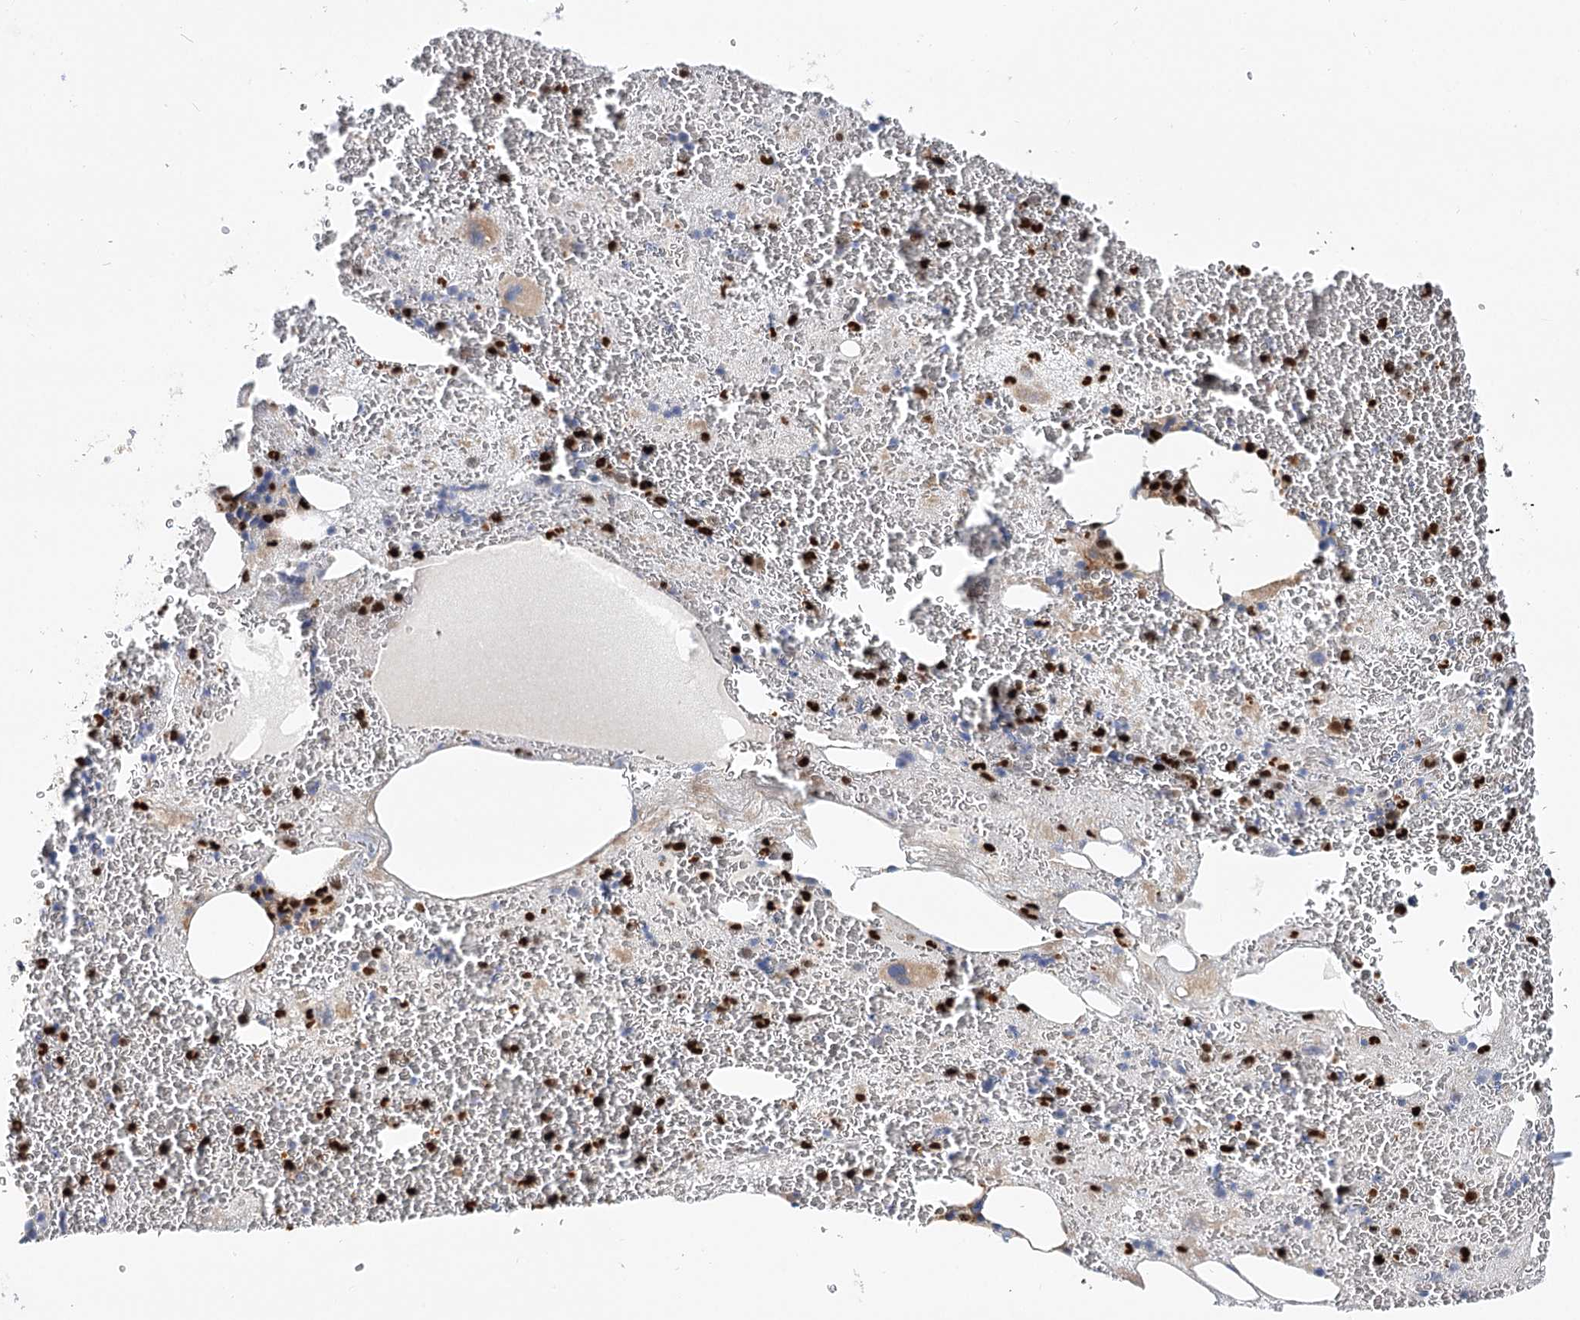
{"staining": {"intensity": "strong", "quantity": "25%-75%", "location": "nuclear"}, "tissue": "bone marrow", "cell_type": "Hematopoietic cells", "image_type": "normal", "snomed": [{"axis": "morphology", "description": "Normal tissue, NOS"}, {"axis": "topography", "description": "Bone marrow"}], "caption": "Protein staining by IHC shows strong nuclear positivity in approximately 25%-75% of hematopoietic cells in unremarkable bone marrow. (DAB (3,3'-diaminobenzidine) IHC with brightfield microscopy, high magnification).", "gene": "C11orf52", "patient": {"sex": "male", "age": 36}}